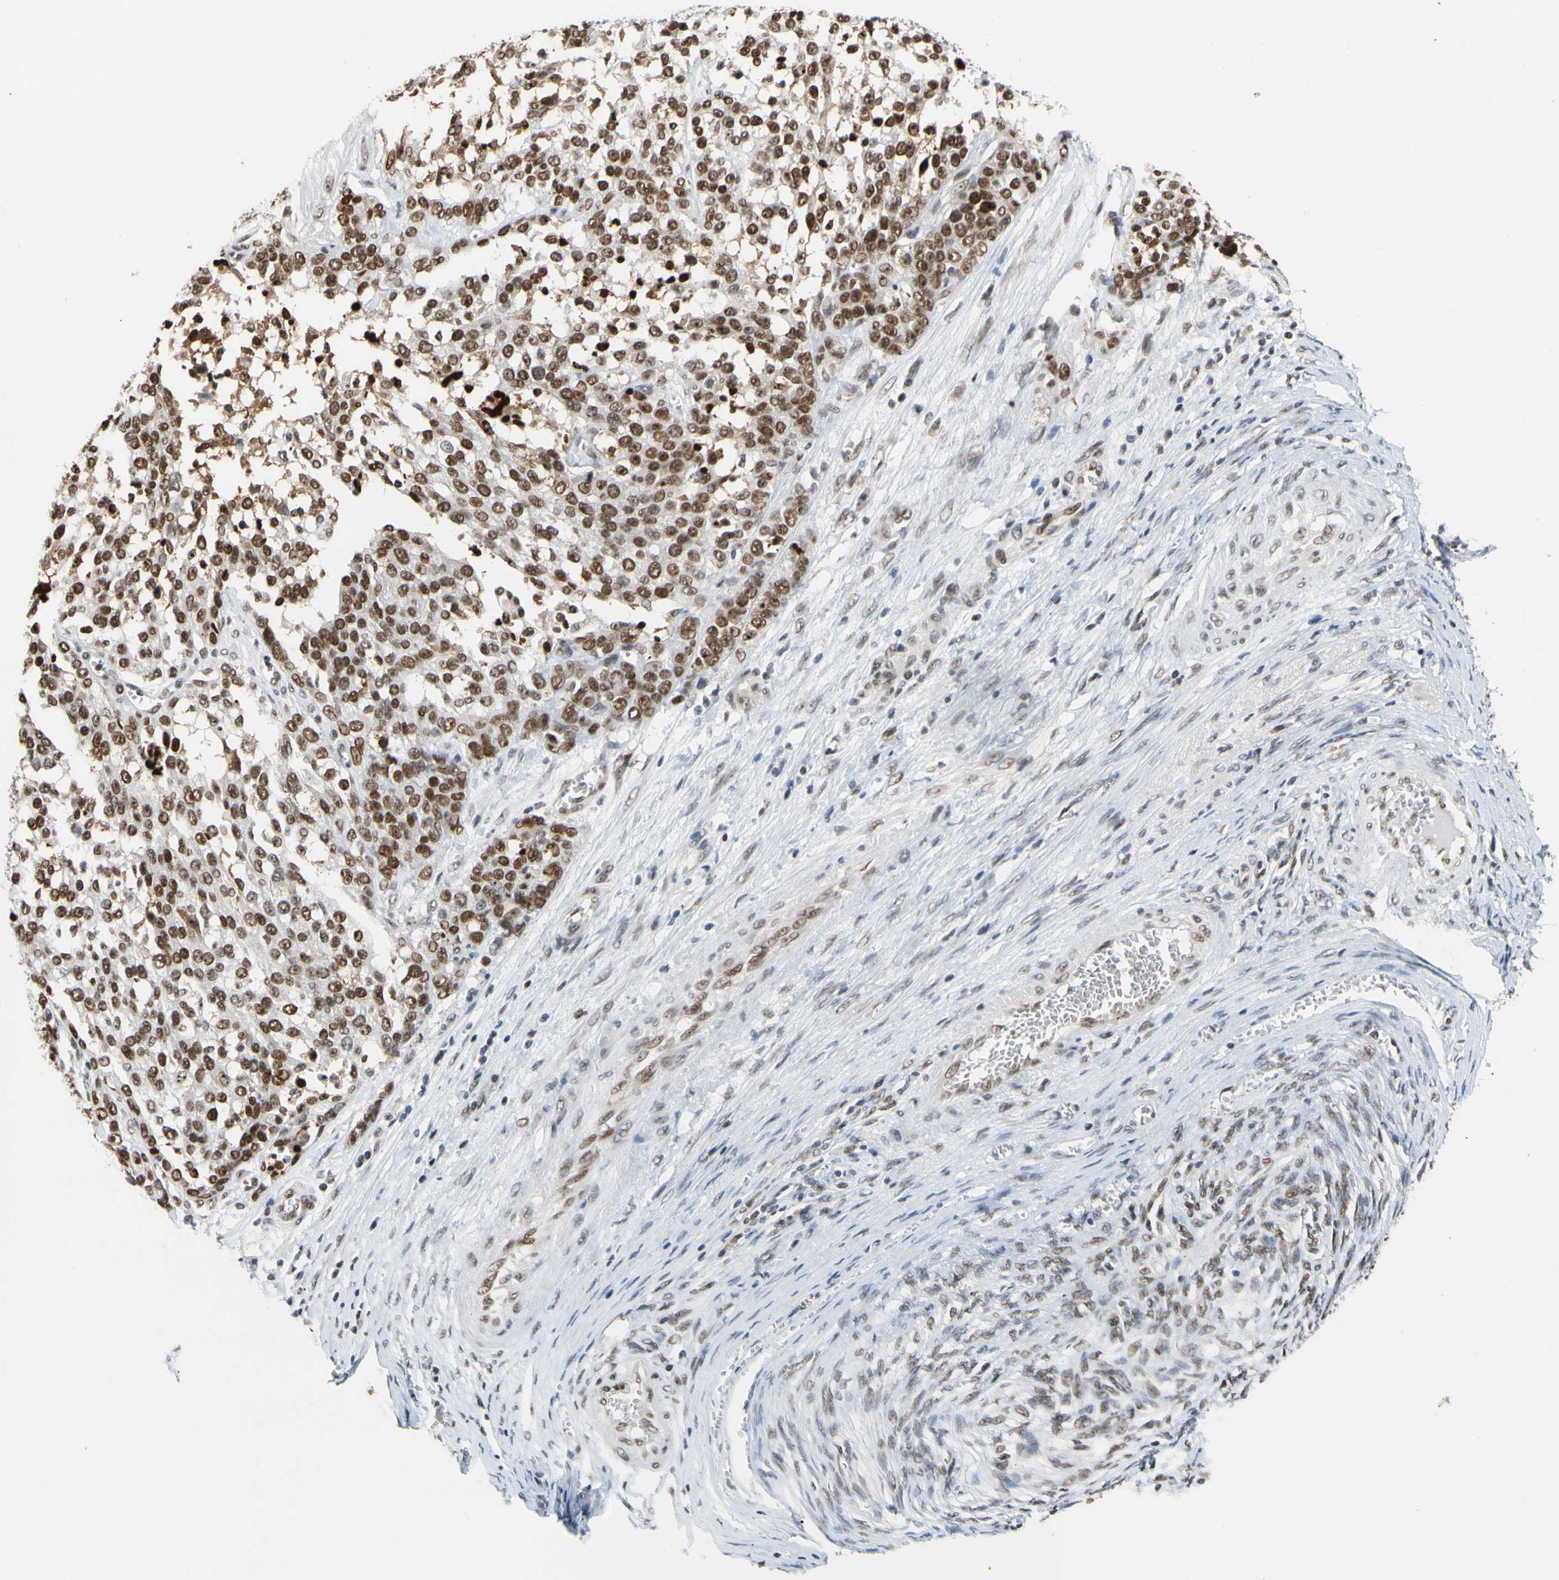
{"staining": {"intensity": "strong", "quantity": ">75%", "location": "nuclear"}, "tissue": "ovarian cancer", "cell_type": "Tumor cells", "image_type": "cancer", "snomed": [{"axis": "morphology", "description": "Cystadenocarcinoma, serous, NOS"}, {"axis": "topography", "description": "Ovary"}], "caption": "High-magnification brightfield microscopy of ovarian cancer (serous cystadenocarcinoma) stained with DAB (3,3'-diaminobenzidine) (brown) and counterstained with hematoxylin (blue). tumor cells exhibit strong nuclear staining is present in about>75% of cells.", "gene": "ZSCAN16", "patient": {"sex": "female", "age": 44}}